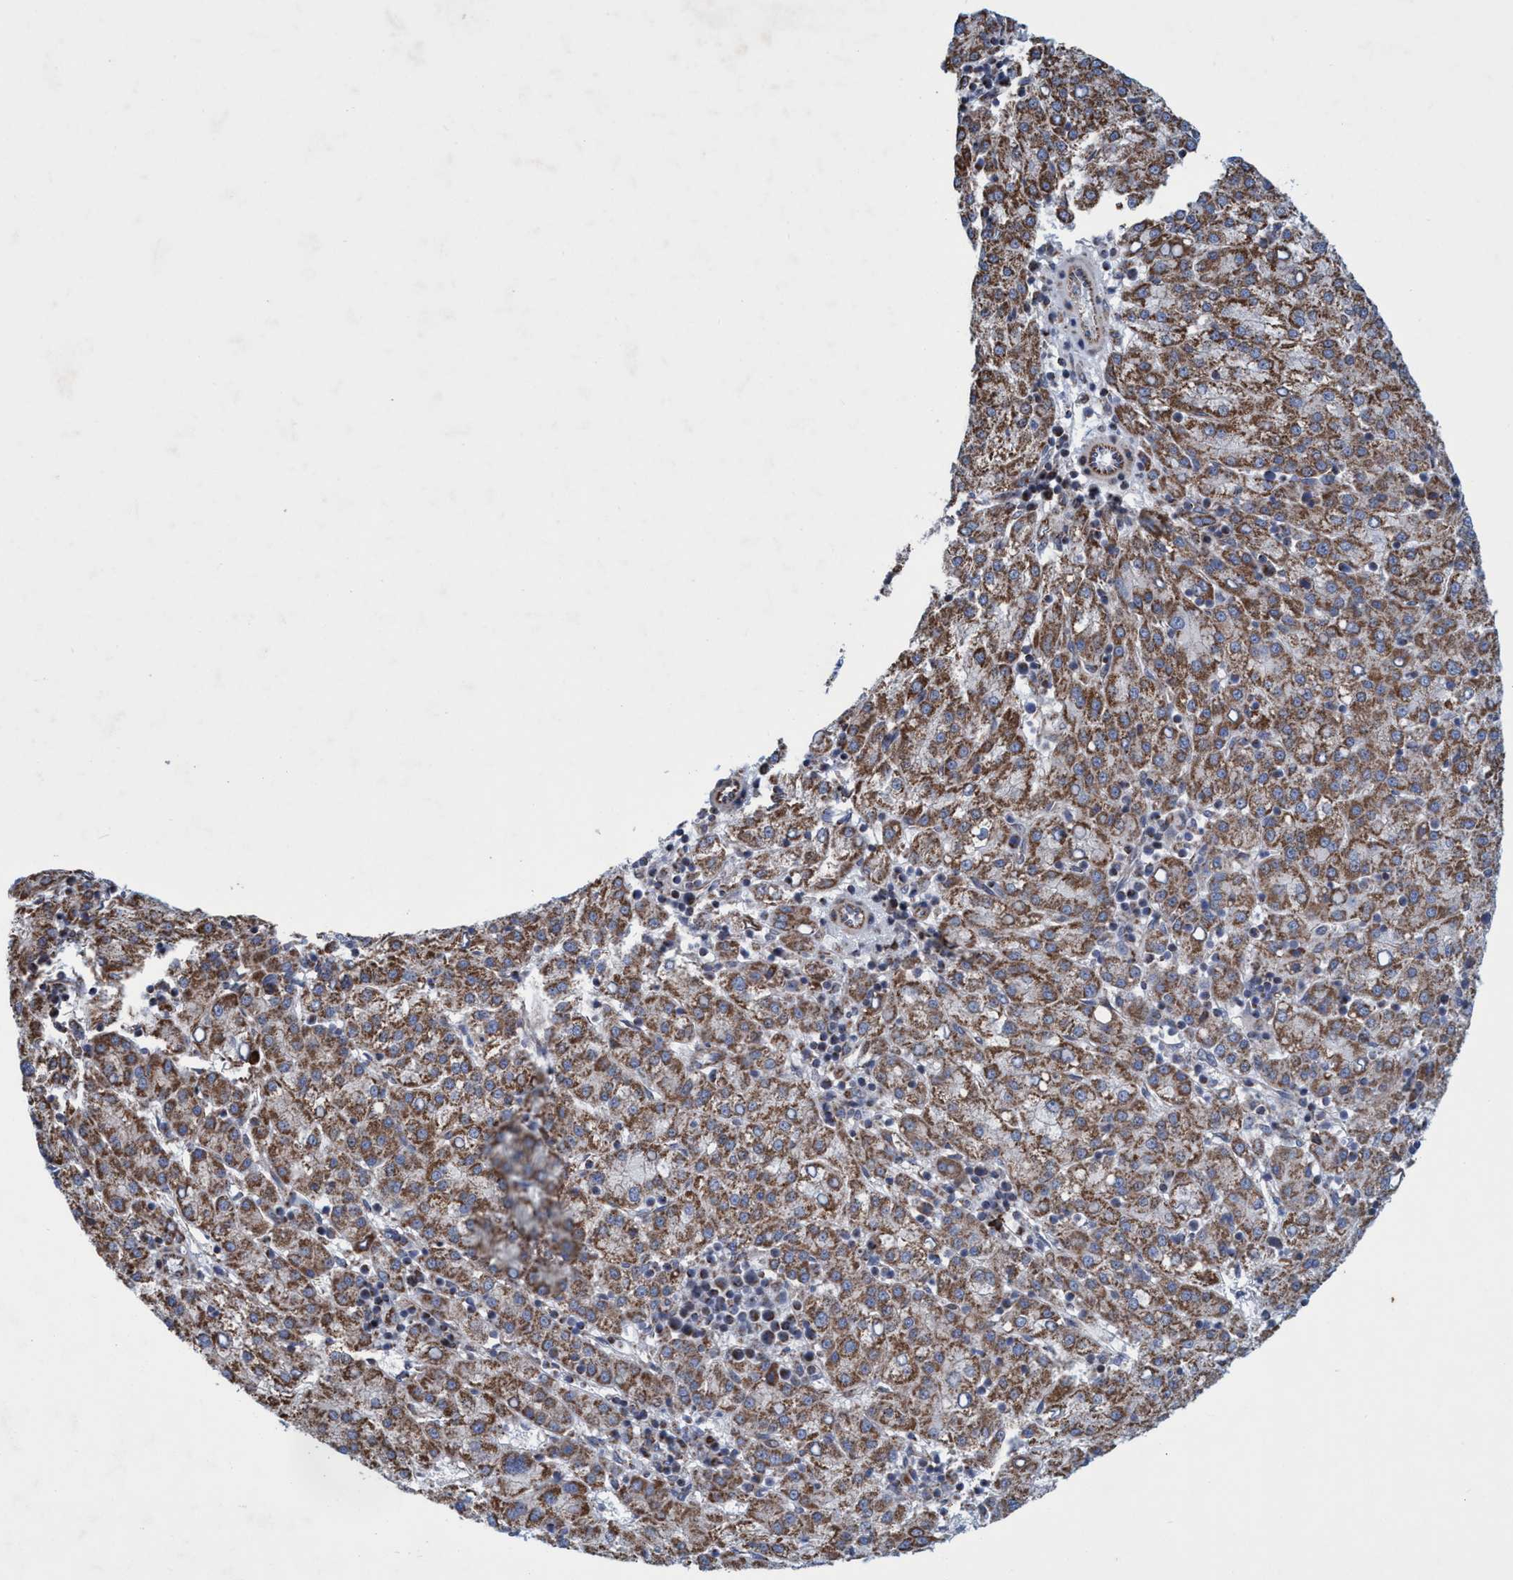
{"staining": {"intensity": "moderate", "quantity": ">75%", "location": "cytoplasmic/membranous"}, "tissue": "liver cancer", "cell_type": "Tumor cells", "image_type": "cancer", "snomed": [{"axis": "morphology", "description": "Carcinoma, Hepatocellular, NOS"}, {"axis": "topography", "description": "Liver"}], "caption": "An immunohistochemistry micrograph of tumor tissue is shown. Protein staining in brown labels moderate cytoplasmic/membranous positivity in liver cancer within tumor cells.", "gene": "POLR1F", "patient": {"sex": "female", "age": 58}}